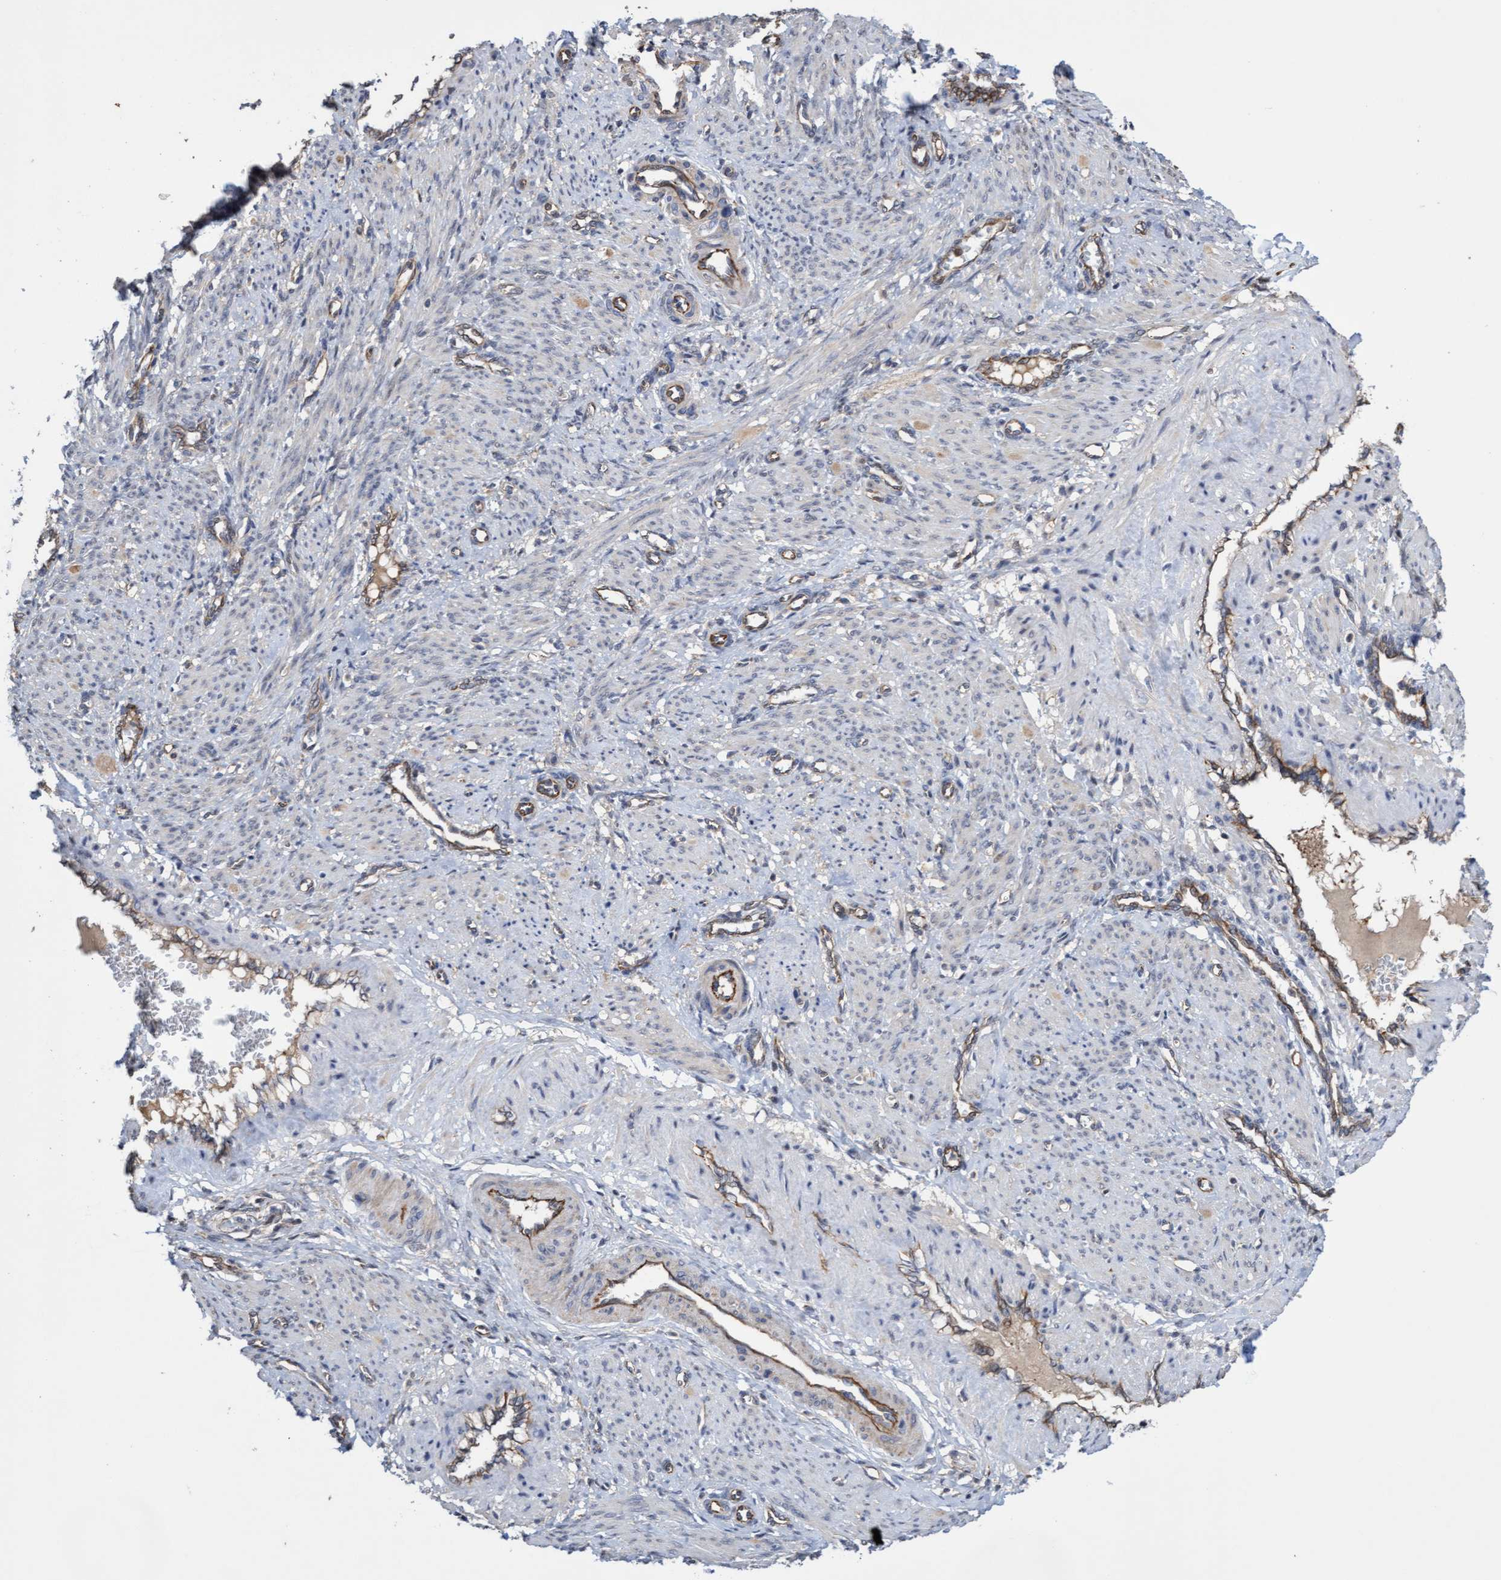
{"staining": {"intensity": "negative", "quantity": "none", "location": "none"}, "tissue": "smooth muscle", "cell_type": "Smooth muscle cells", "image_type": "normal", "snomed": [{"axis": "morphology", "description": "Normal tissue, NOS"}, {"axis": "topography", "description": "Endometrium"}], "caption": "High magnification brightfield microscopy of normal smooth muscle stained with DAB (3,3'-diaminobenzidine) (brown) and counterstained with hematoxylin (blue): smooth muscle cells show no significant positivity.", "gene": "ITFG1", "patient": {"sex": "female", "age": 33}}